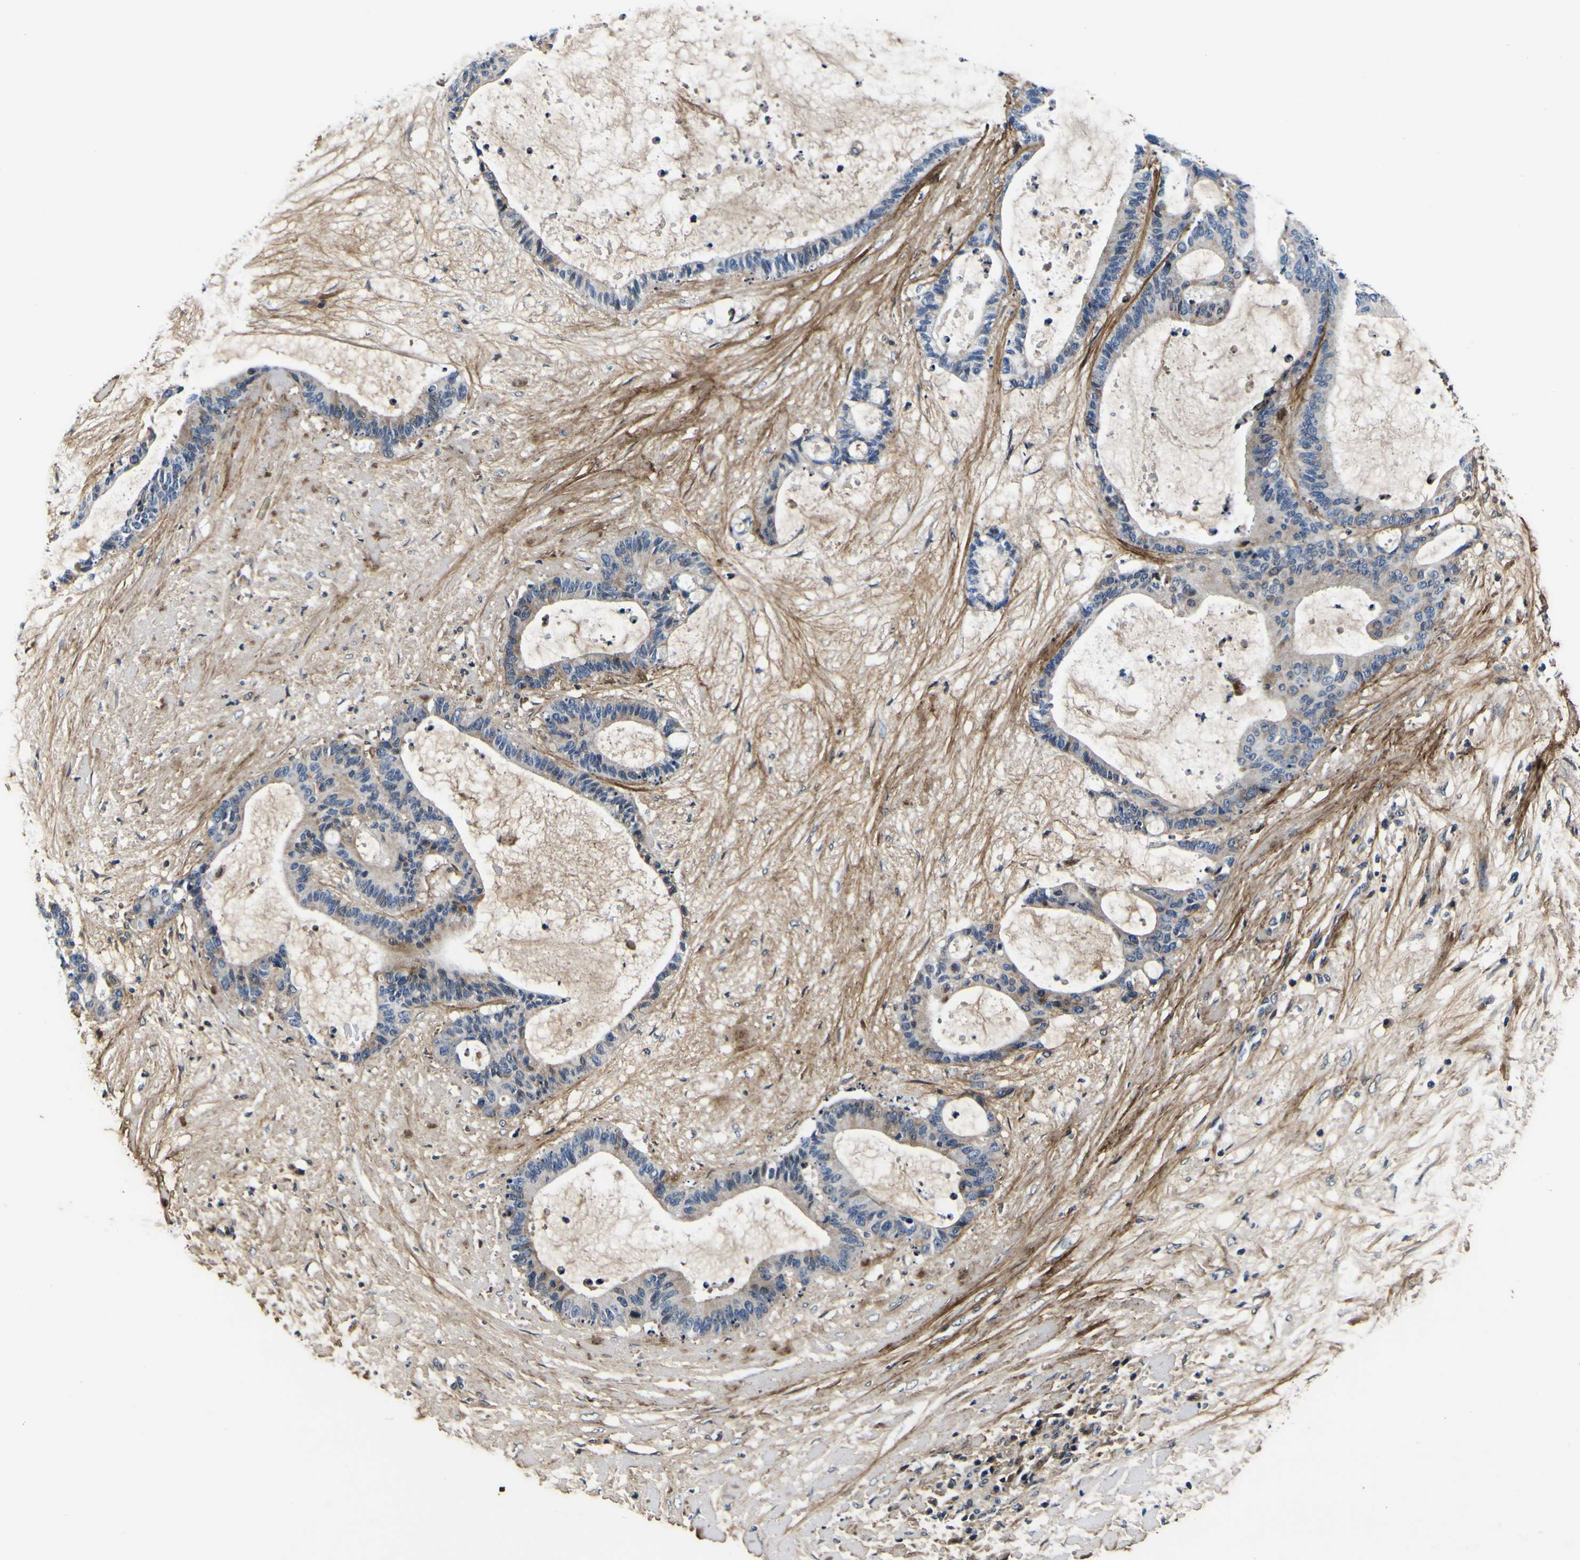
{"staining": {"intensity": "weak", "quantity": "25%-75%", "location": "cytoplasmic/membranous"}, "tissue": "liver cancer", "cell_type": "Tumor cells", "image_type": "cancer", "snomed": [{"axis": "morphology", "description": "Cholangiocarcinoma"}, {"axis": "topography", "description": "Liver"}], "caption": "Brown immunohistochemical staining in human liver cancer (cholangiocarcinoma) exhibits weak cytoplasmic/membranous staining in approximately 25%-75% of tumor cells.", "gene": "POSTN", "patient": {"sex": "female", "age": 73}}